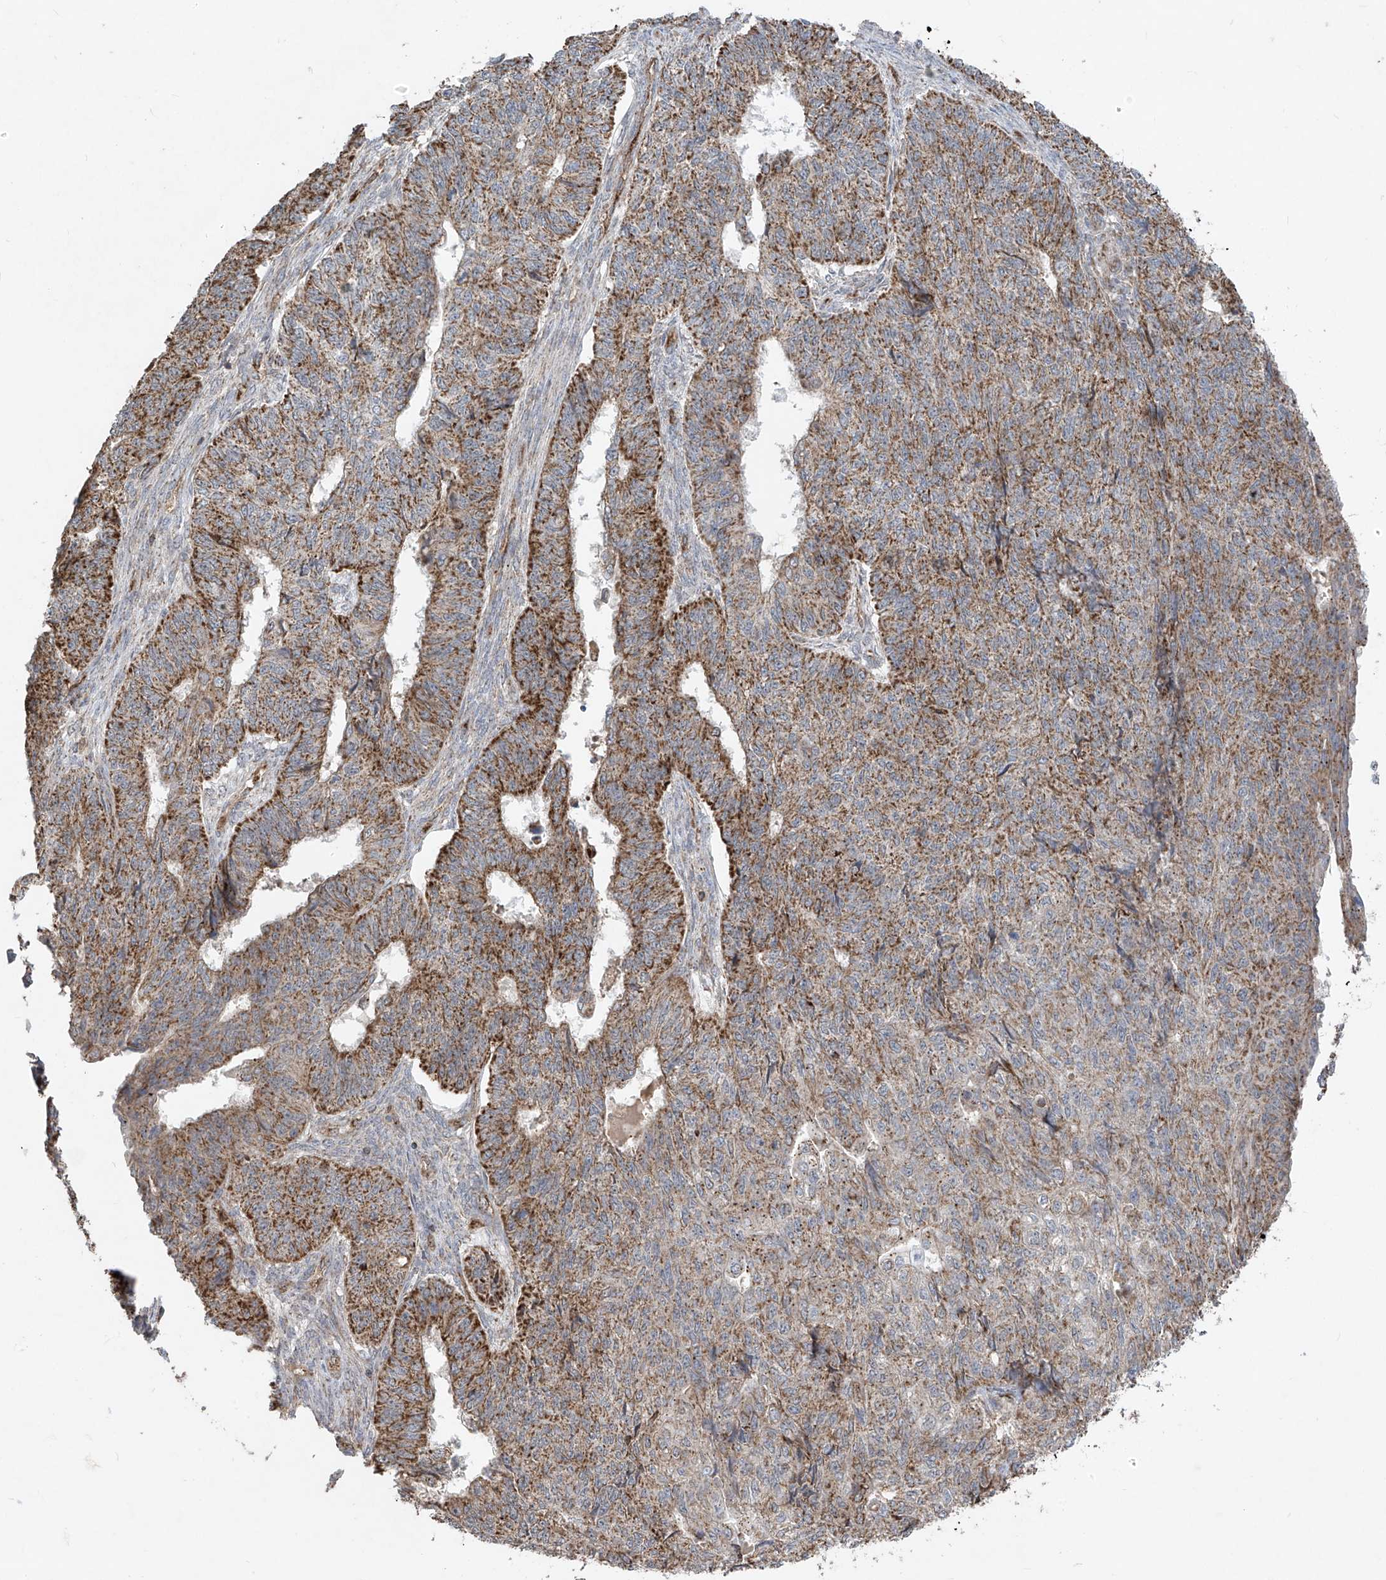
{"staining": {"intensity": "moderate", "quantity": ">75%", "location": "cytoplasmic/membranous"}, "tissue": "endometrial cancer", "cell_type": "Tumor cells", "image_type": "cancer", "snomed": [{"axis": "morphology", "description": "Adenocarcinoma, NOS"}, {"axis": "topography", "description": "Endometrium"}], "caption": "Brown immunohistochemical staining in human endometrial cancer displays moderate cytoplasmic/membranous positivity in about >75% of tumor cells.", "gene": "UQCC1", "patient": {"sex": "female", "age": 32}}